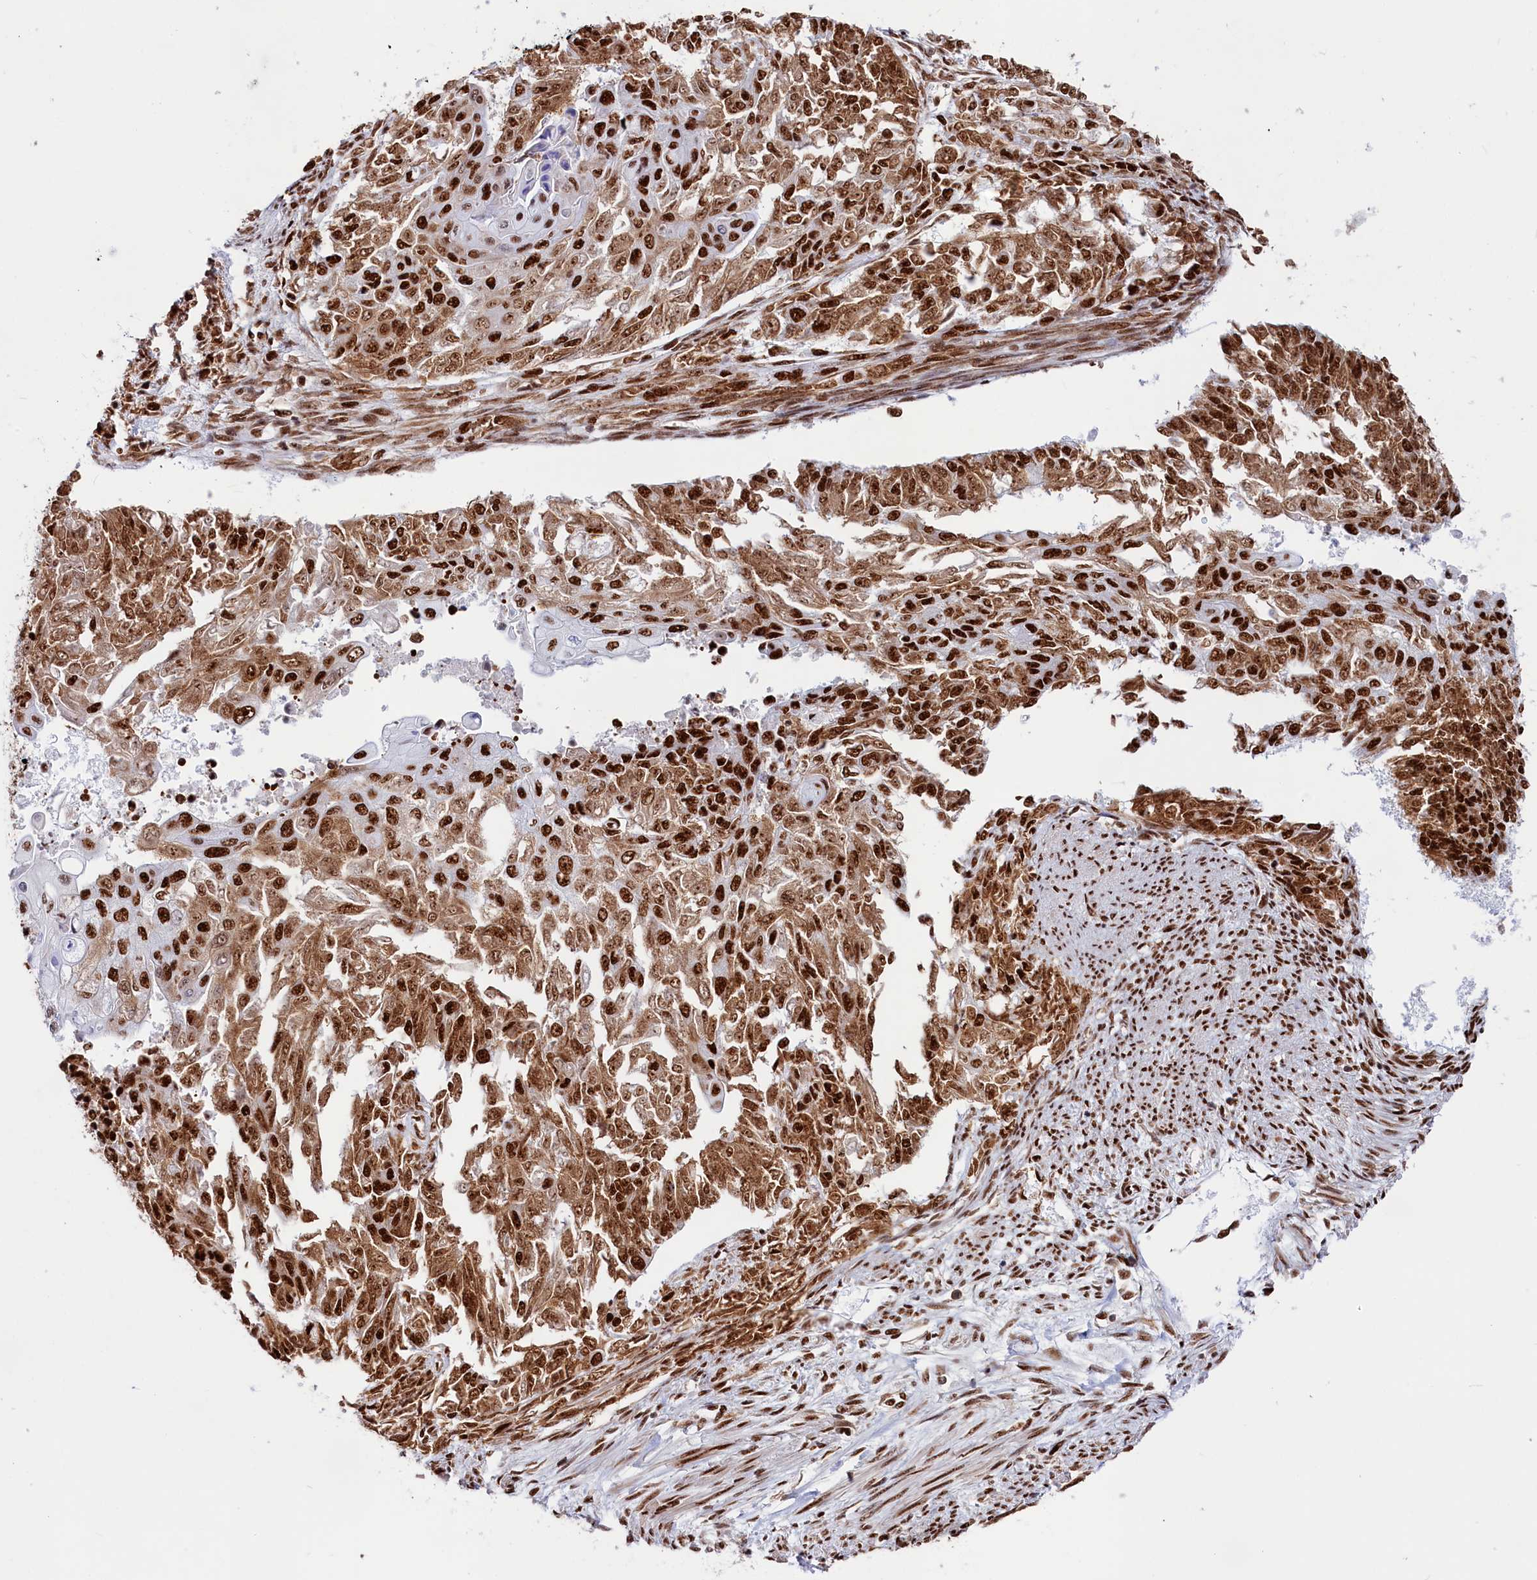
{"staining": {"intensity": "strong", "quantity": ">75%", "location": "nuclear"}, "tissue": "endometrial cancer", "cell_type": "Tumor cells", "image_type": "cancer", "snomed": [{"axis": "morphology", "description": "Adenocarcinoma, NOS"}, {"axis": "topography", "description": "Endometrium"}], "caption": "Endometrial adenocarcinoma stained with immunohistochemistry (IHC) demonstrates strong nuclear staining in about >75% of tumor cells.", "gene": "SNRNP70", "patient": {"sex": "female", "age": 32}}